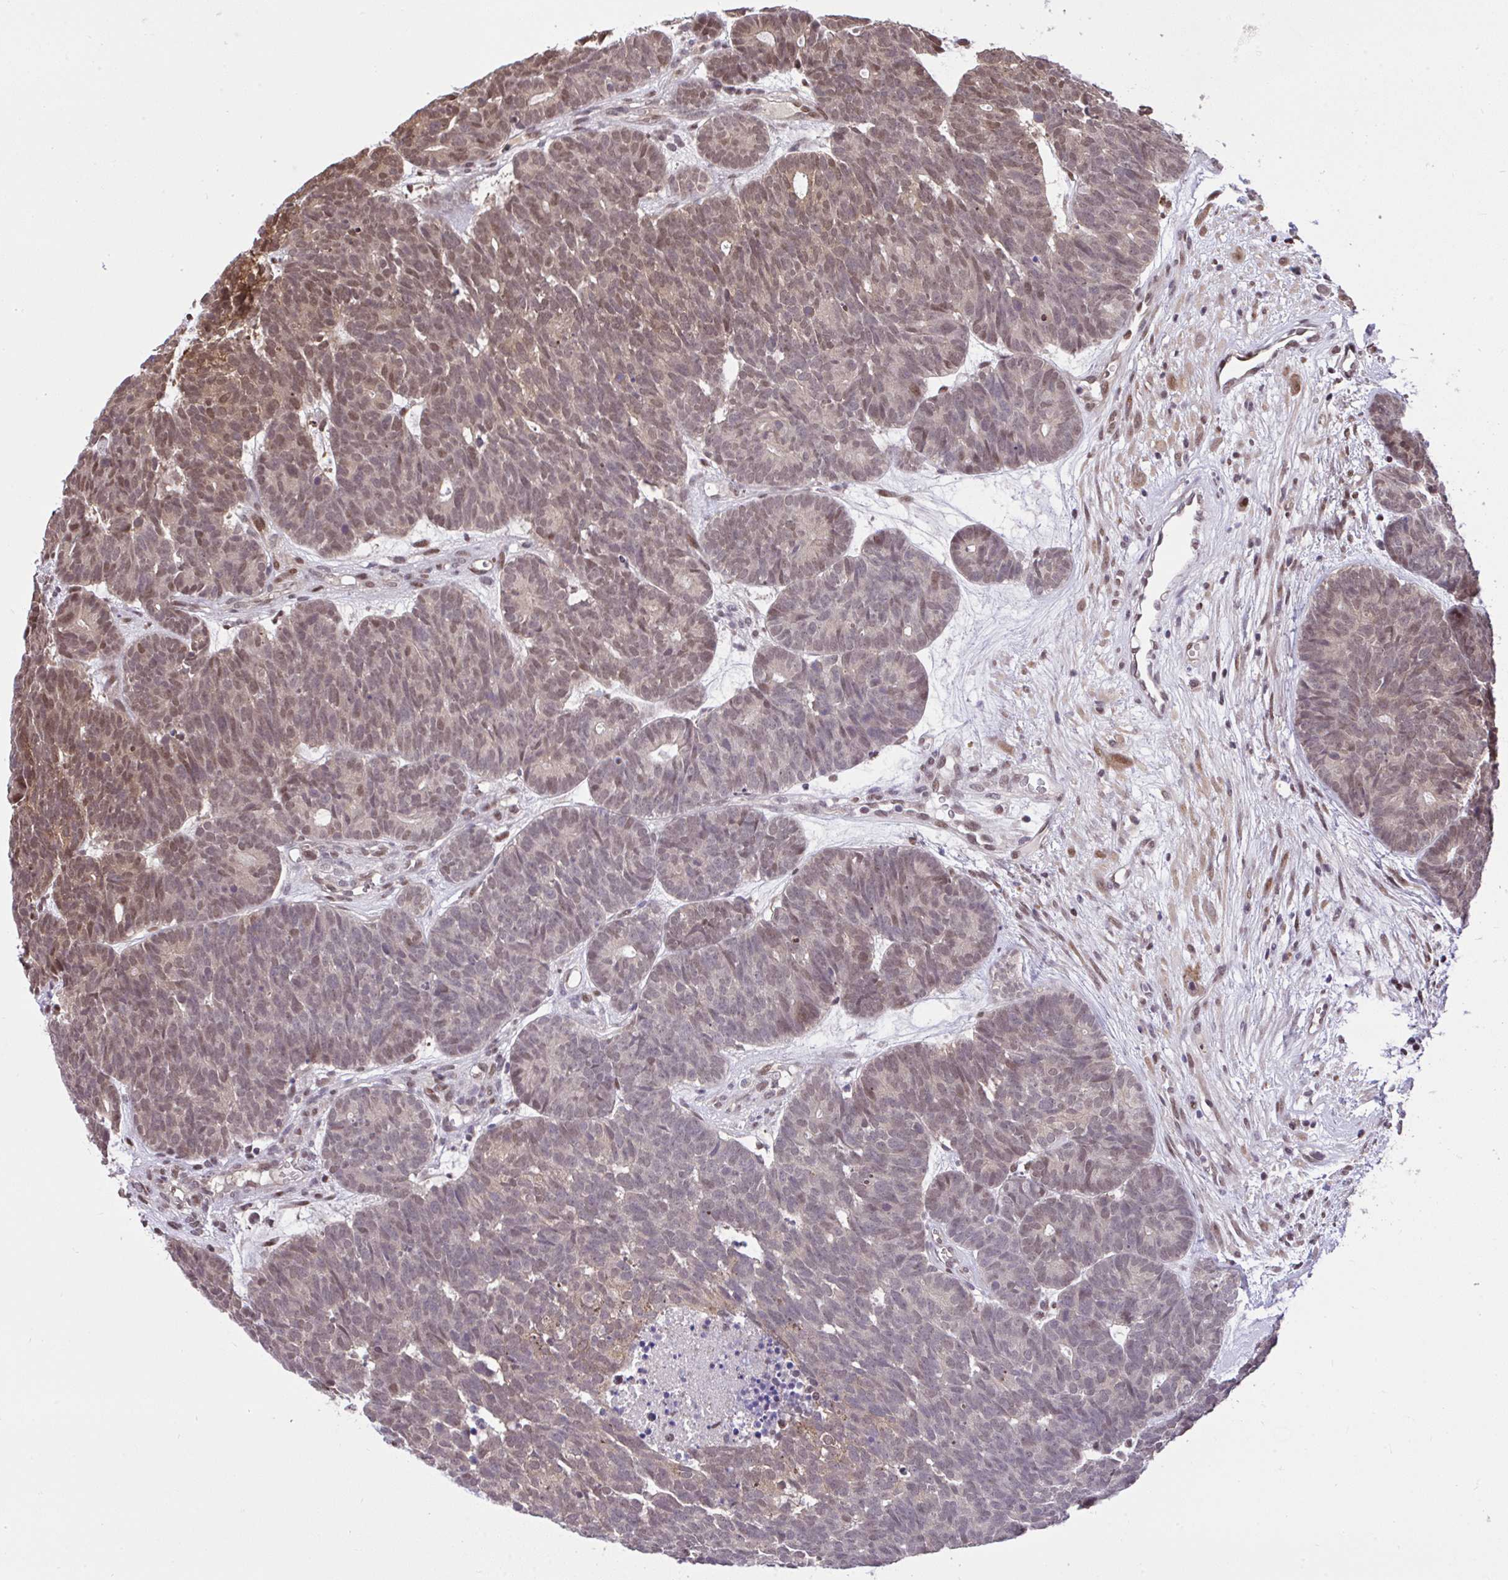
{"staining": {"intensity": "weak", "quantity": "25%-75%", "location": "cytoplasmic/membranous,nuclear"}, "tissue": "head and neck cancer", "cell_type": "Tumor cells", "image_type": "cancer", "snomed": [{"axis": "morphology", "description": "Adenocarcinoma, NOS"}, {"axis": "topography", "description": "Head-Neck"}], "caption": "A brown stain shows weak cytoplasmic/membranous and nuclear staining of a protein in human head and neck adenocarcinoma tumor cells. Using DAB (3,3'-diaminobenzidine) (brown) and hematoxylin (blue) stains, captured at high magnification using brightfield microscopy.", "gene": "GLIS3", "patient": {"sex": "female", "age": 81}}